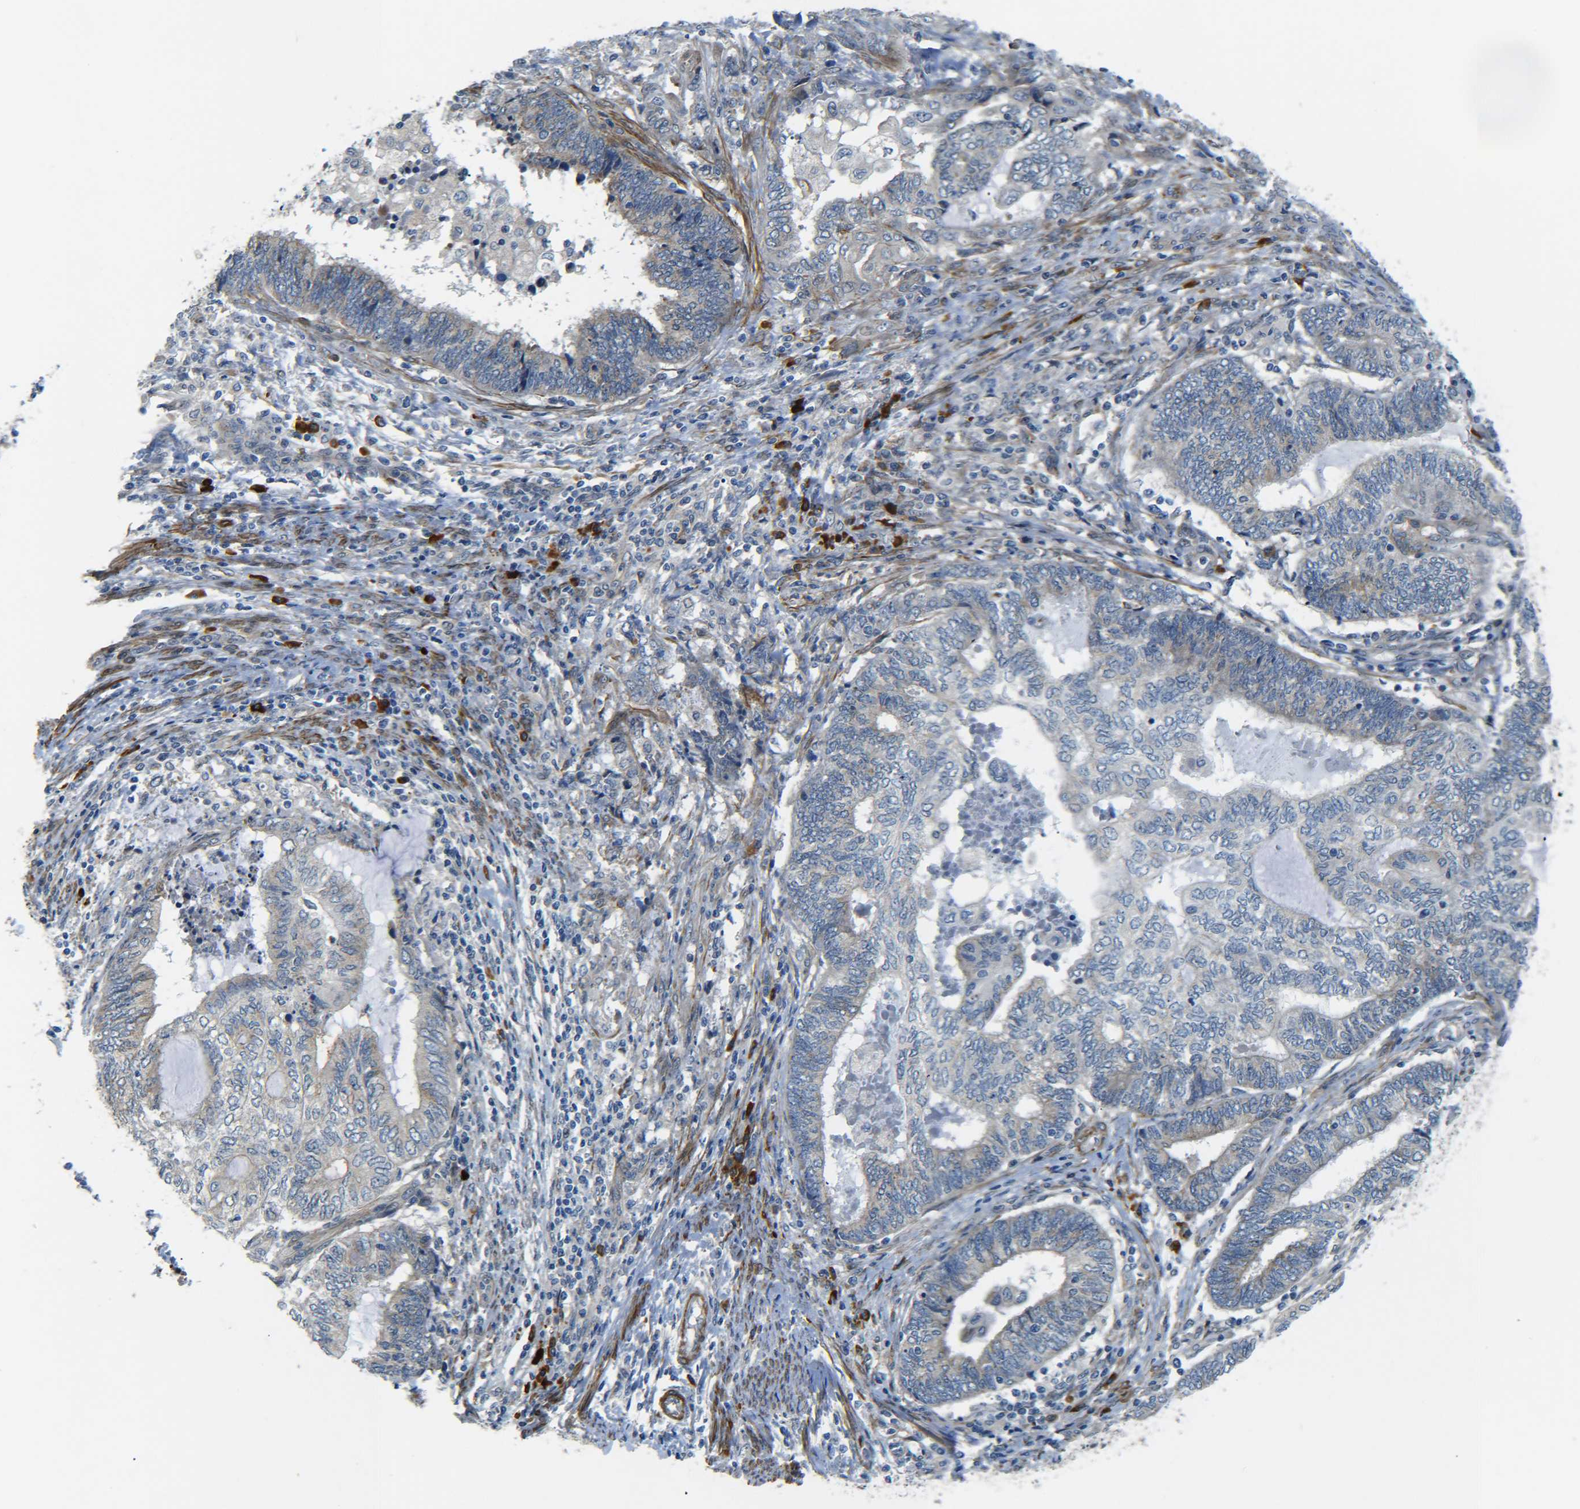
{"staining": {"intensity": "negative", "quantity": "none", "location": "none"}, "tissue": "endometrial cancer", "cell_type": "Tumor cells", "image_type": "cancer", "snomed": [{"axis": "morphology", "description": "Adenocarcinoma, NOS"}, {"axis": "topography", "description": "Uterus"}, {"axis": "topography", "description": "Endometrium"}], "caption": "The histopathology image reveals no significant staining in tumor cells of endometrial cancer.", "gene": "MEIS1", "patient": {"sex": "female", "age": 70}}